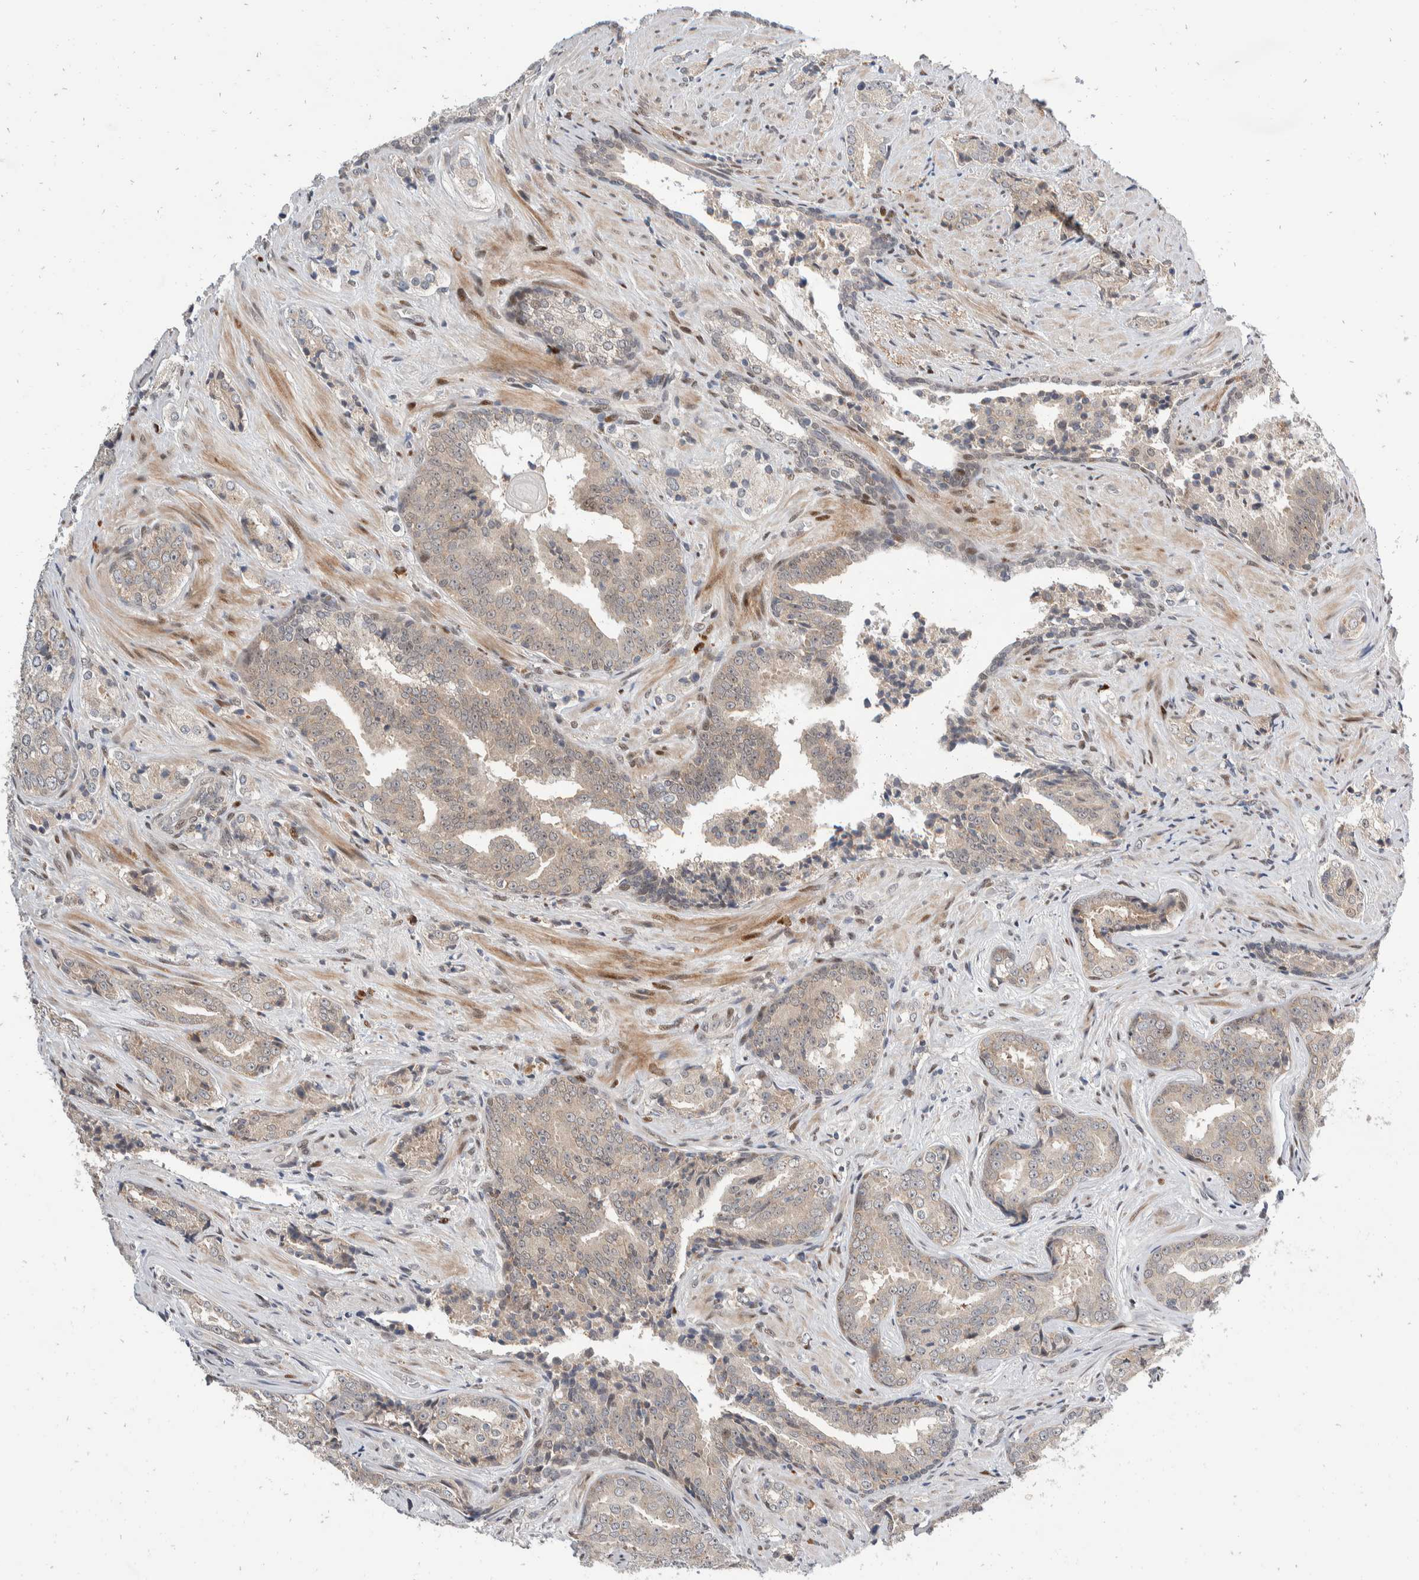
{"staining": {"intensity": "weak", "quantity": "<25%", "location": "cytoplasmic/membranous"}, "tissue": "prostate cancer", "cell_type": "Tumor cells", "image_type": "cancer", "snomed": [{"axis": "morphology", "description": "Adenocarcinoma, High grade"}, {"axis": "topography", "description": "Prostate"}], "caption": "Image shows no significant protein staining in tumor cells of high-grade adenocarcinoma (prostate).", "gene": "ZNF703", "patient": {"sex": "male", "age": 71}}